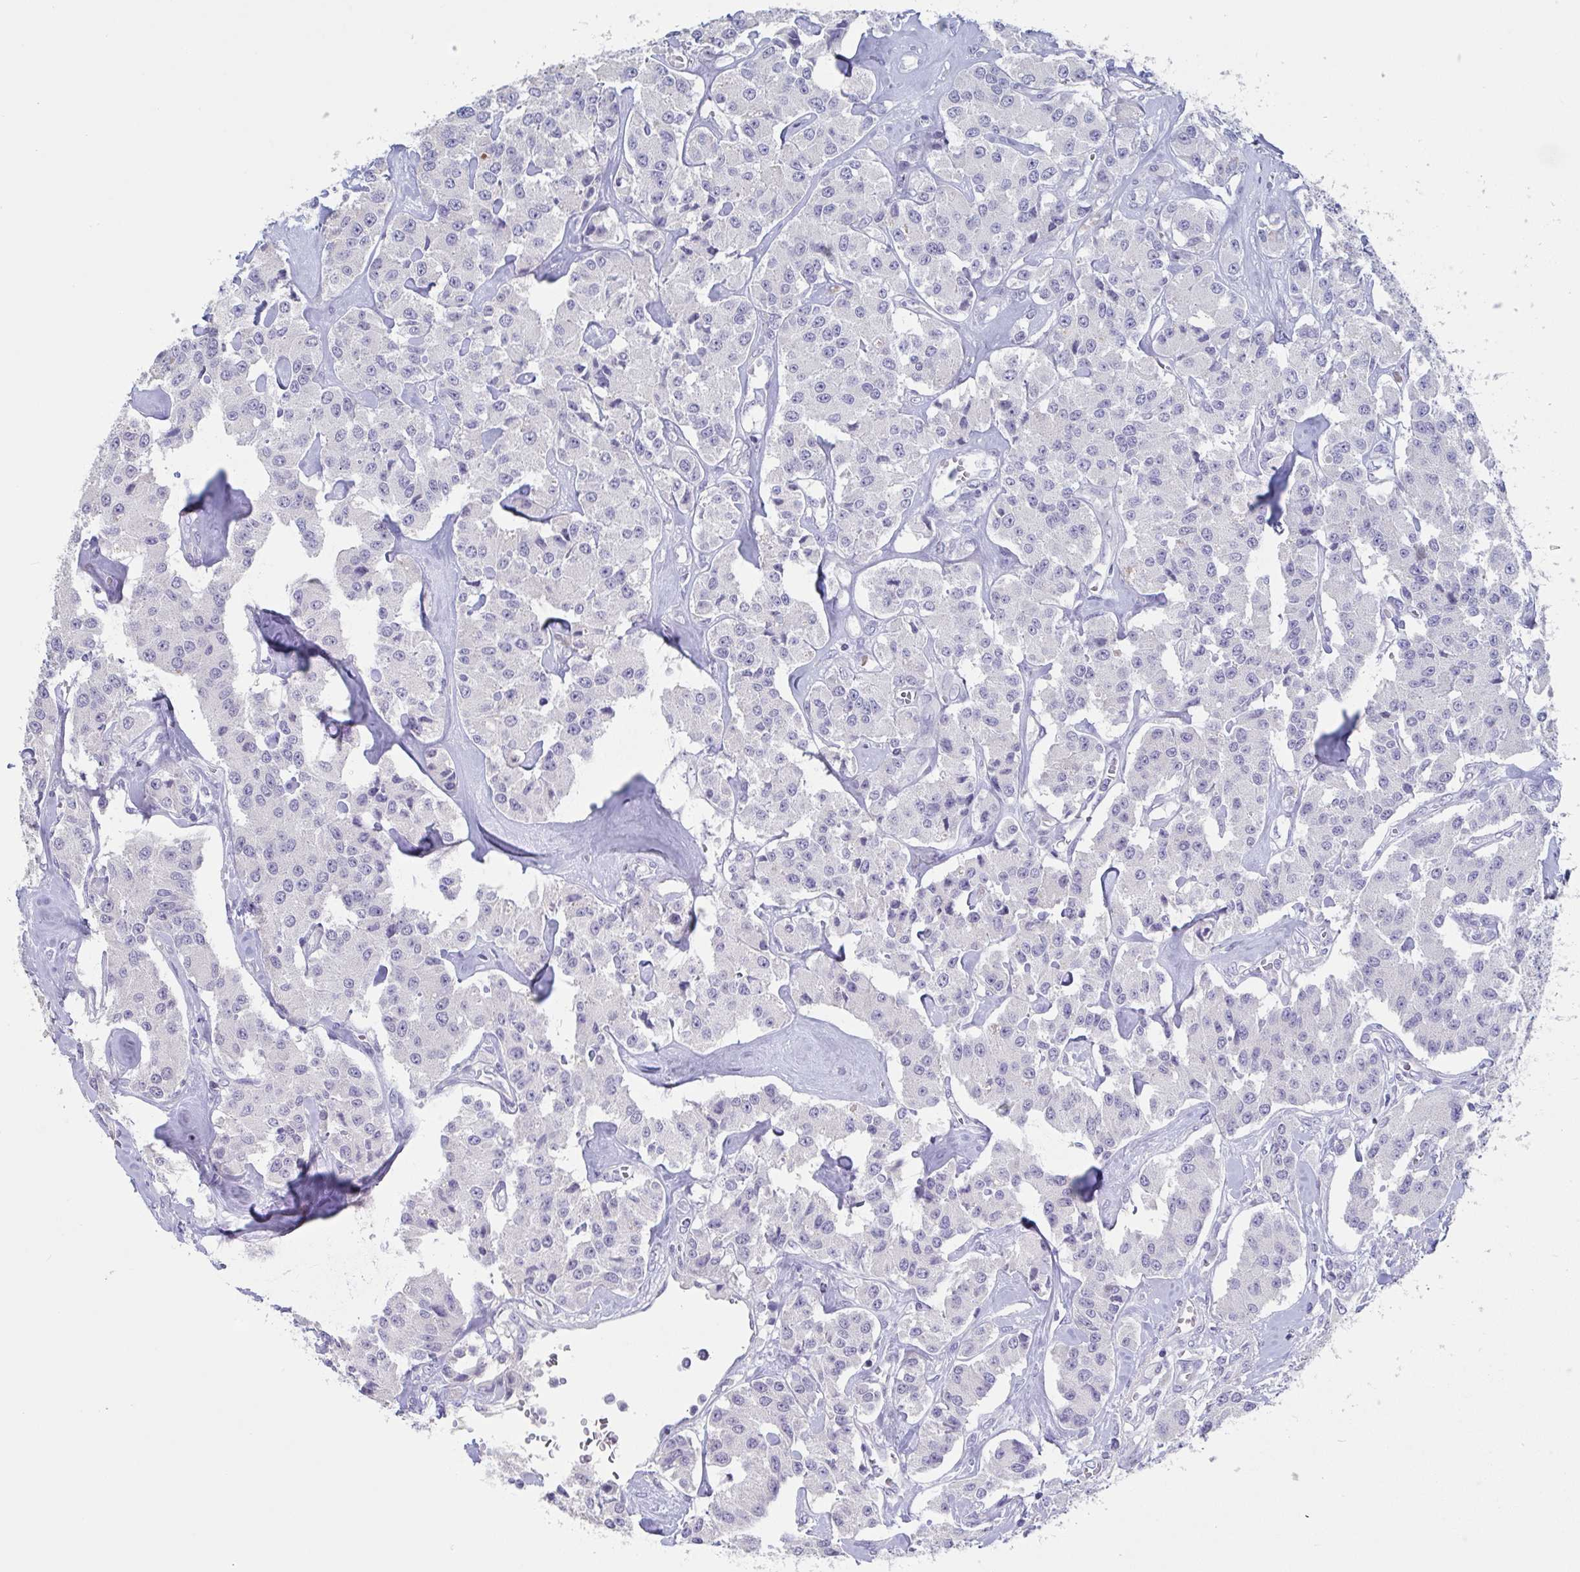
{"staining": {"intensity": "negative", "quantity": "none", "location": "none"}, "tissue": "carcinoid", "cell_type": "Tumor cells", "image_type": "cancer", "snomed": [{"axis": "morphology", "description": "Carcinoid, malignant, NOS"}, {"axis": "topography", "description": "Pancreas"}], "caption": "This photomicrograph is of carcinoid stained with immunohistochemistry to label a protein in brown with the nuclei are counter-stained blue. There is no positivity in tumor cells.", "gene": "NOXRED1", "patient": {"sex": "male", "age": 41}}